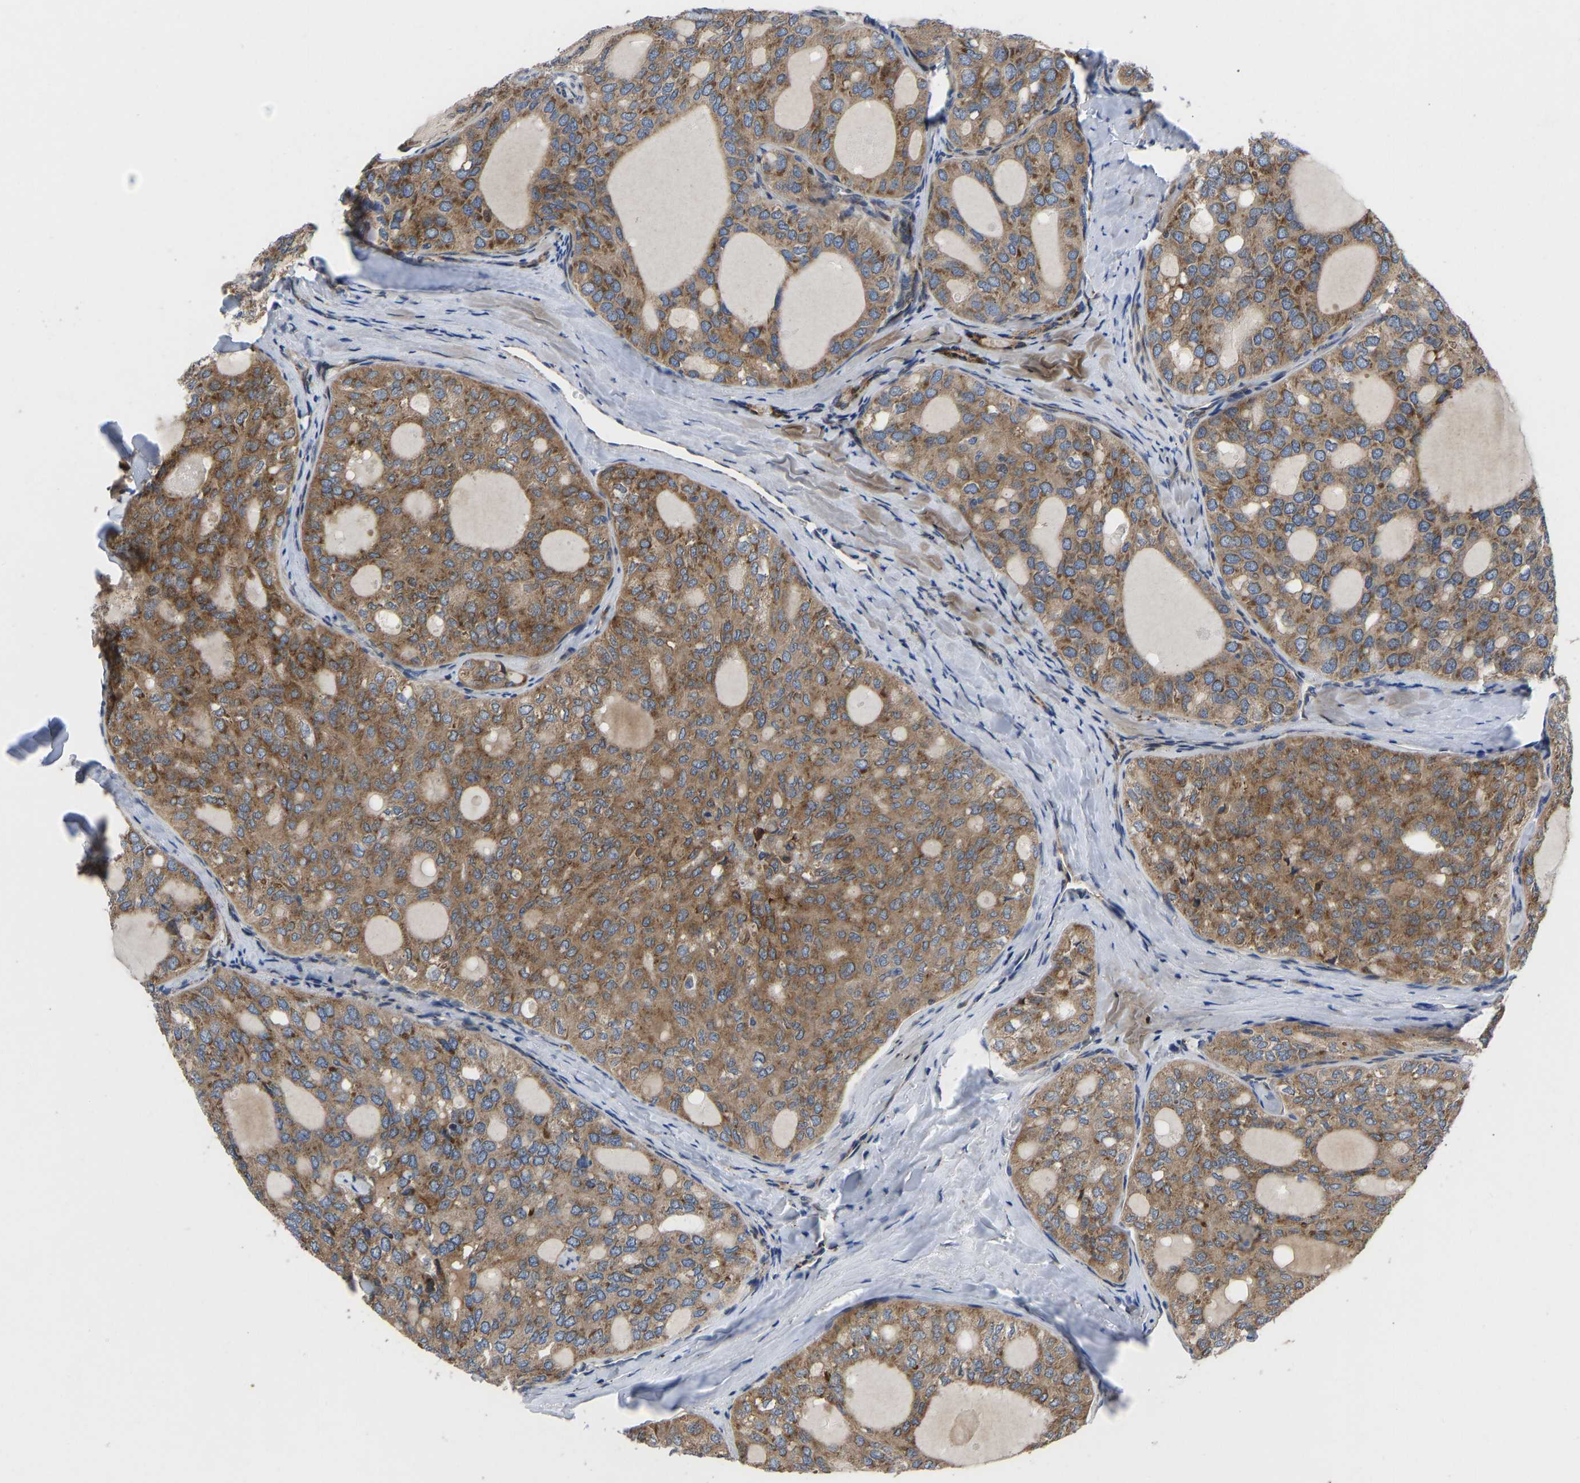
{"staining": {"intensity": "moderate", "quantity": ">75%", "location": "cytoplasmic/membranous"}, "tissue": "thyroid cancer", "cell_type": "Tumor cells", "image_type": "cancer", "snomed": [{"axis": "morphology", "description": "Follicular adenoma carcinoma, NOS"}, {"axis": "topography", "description": "Thyroid gland"}], "caption": "Thyroid cancer stained with immunohistochemistry shows moderate cytoplasmic/membranous positivity in approximately >75% of tumor cells. (DAB IHC, brown staining for protein, blue staining for nuclei).", "gene": "TMEM38B", "patient": {"sex": "male", "age": 75}}